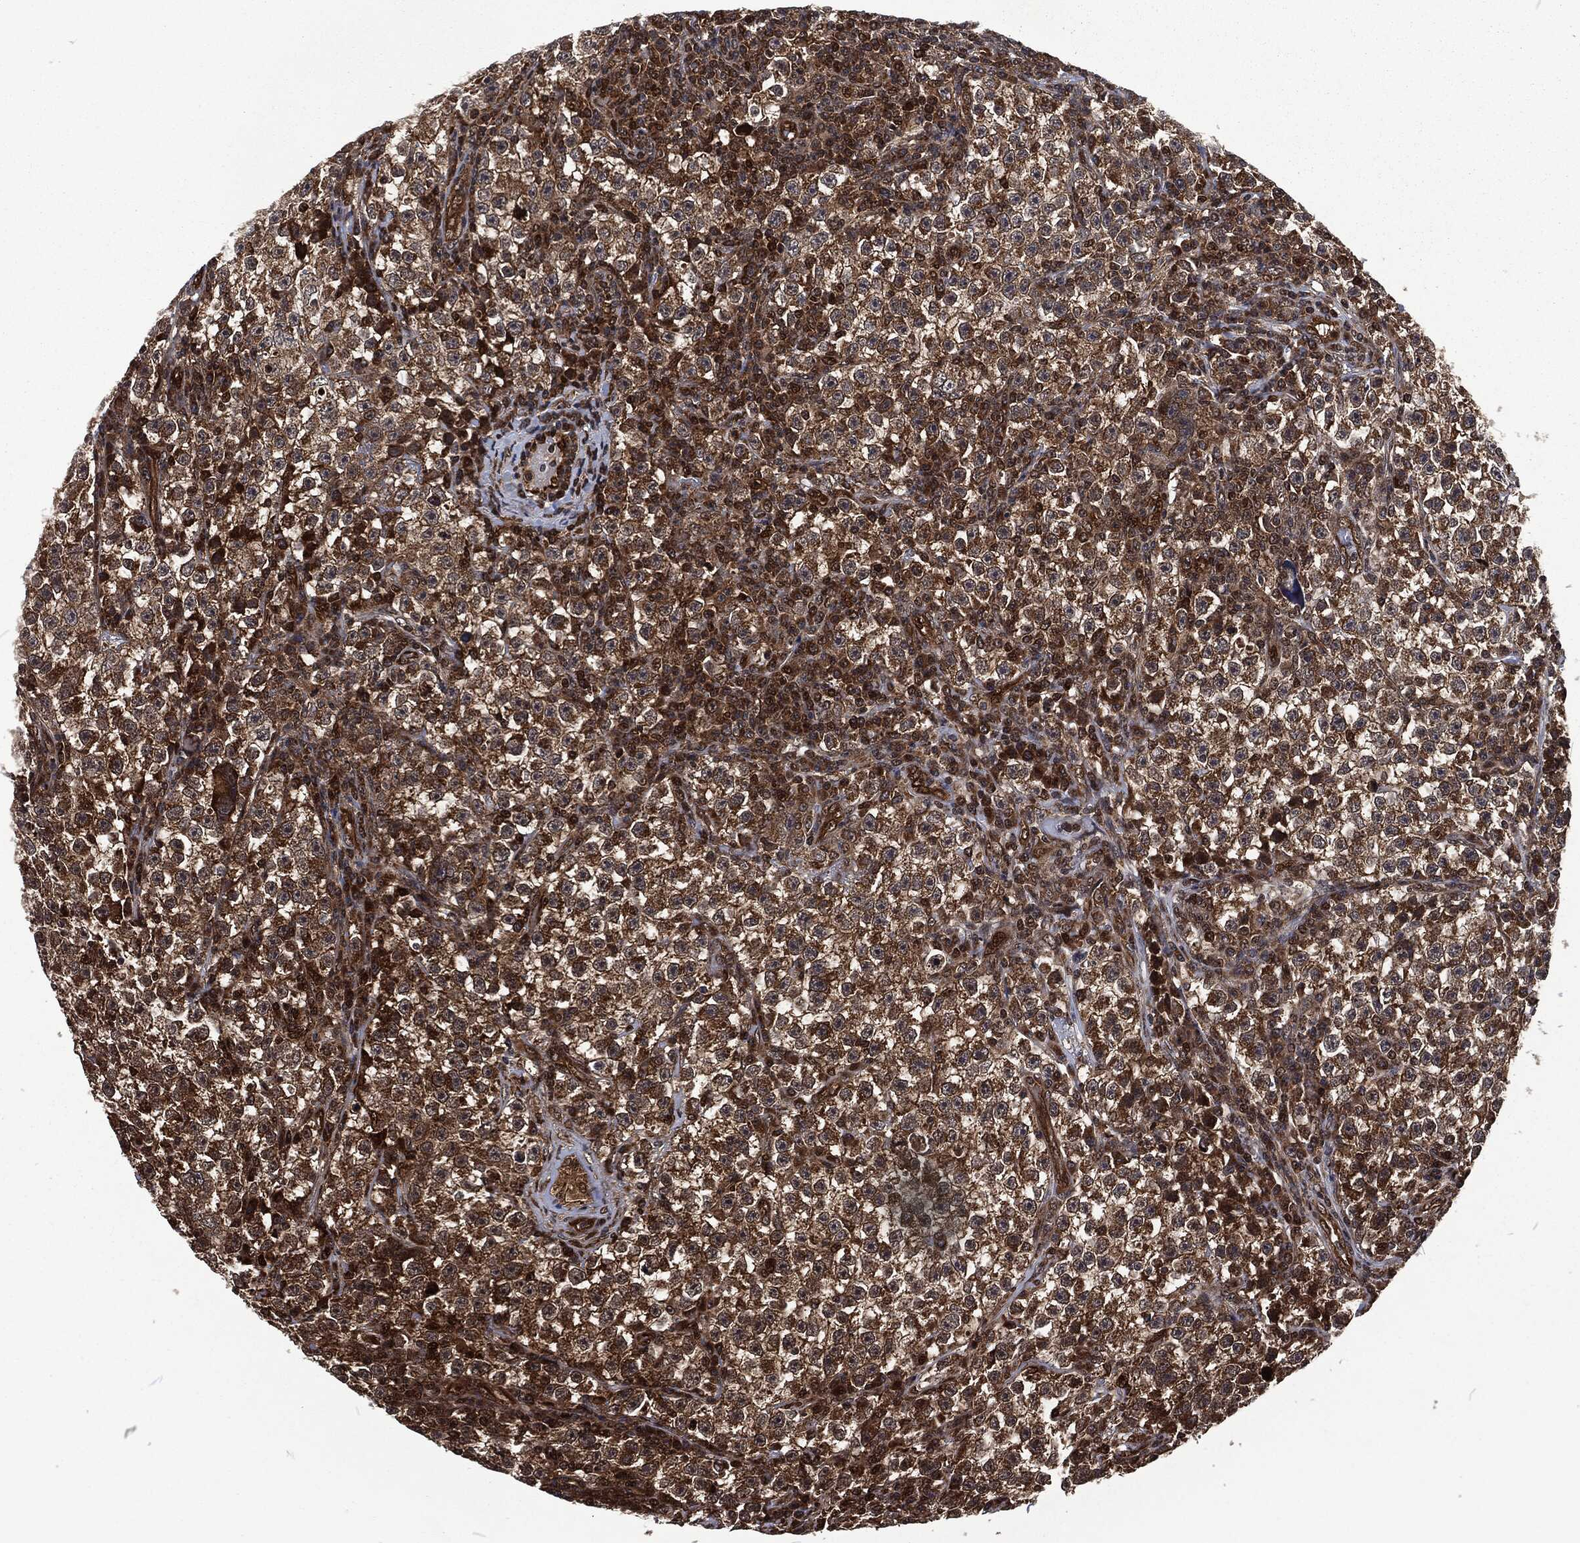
{"staining": {"intensity": "strong", "quantity": "25%-75%", "location": "cytoplasmic/membranous"}, "tissue": "testis cancer", "cell_type": "Tumor cells", "image_type": "cancer", "snomed": [{"axis": "morphology", "description": "Seminoma, NOS"}, {"axis": "topography", "description": "Testis"}], "caption": "High-magnification brightfield microscopy of seminoma (testis) stained with DAB (3,3'-diaminobenzidine) (brown) and counterstained with hematoxylin (blue). tumor cells exhibit strong cytoplasmic/membranous expression is seen in approximately25%-75% of cells.", "gene": "CMPK2", "patient": {"sex": "male", "age": 22}}